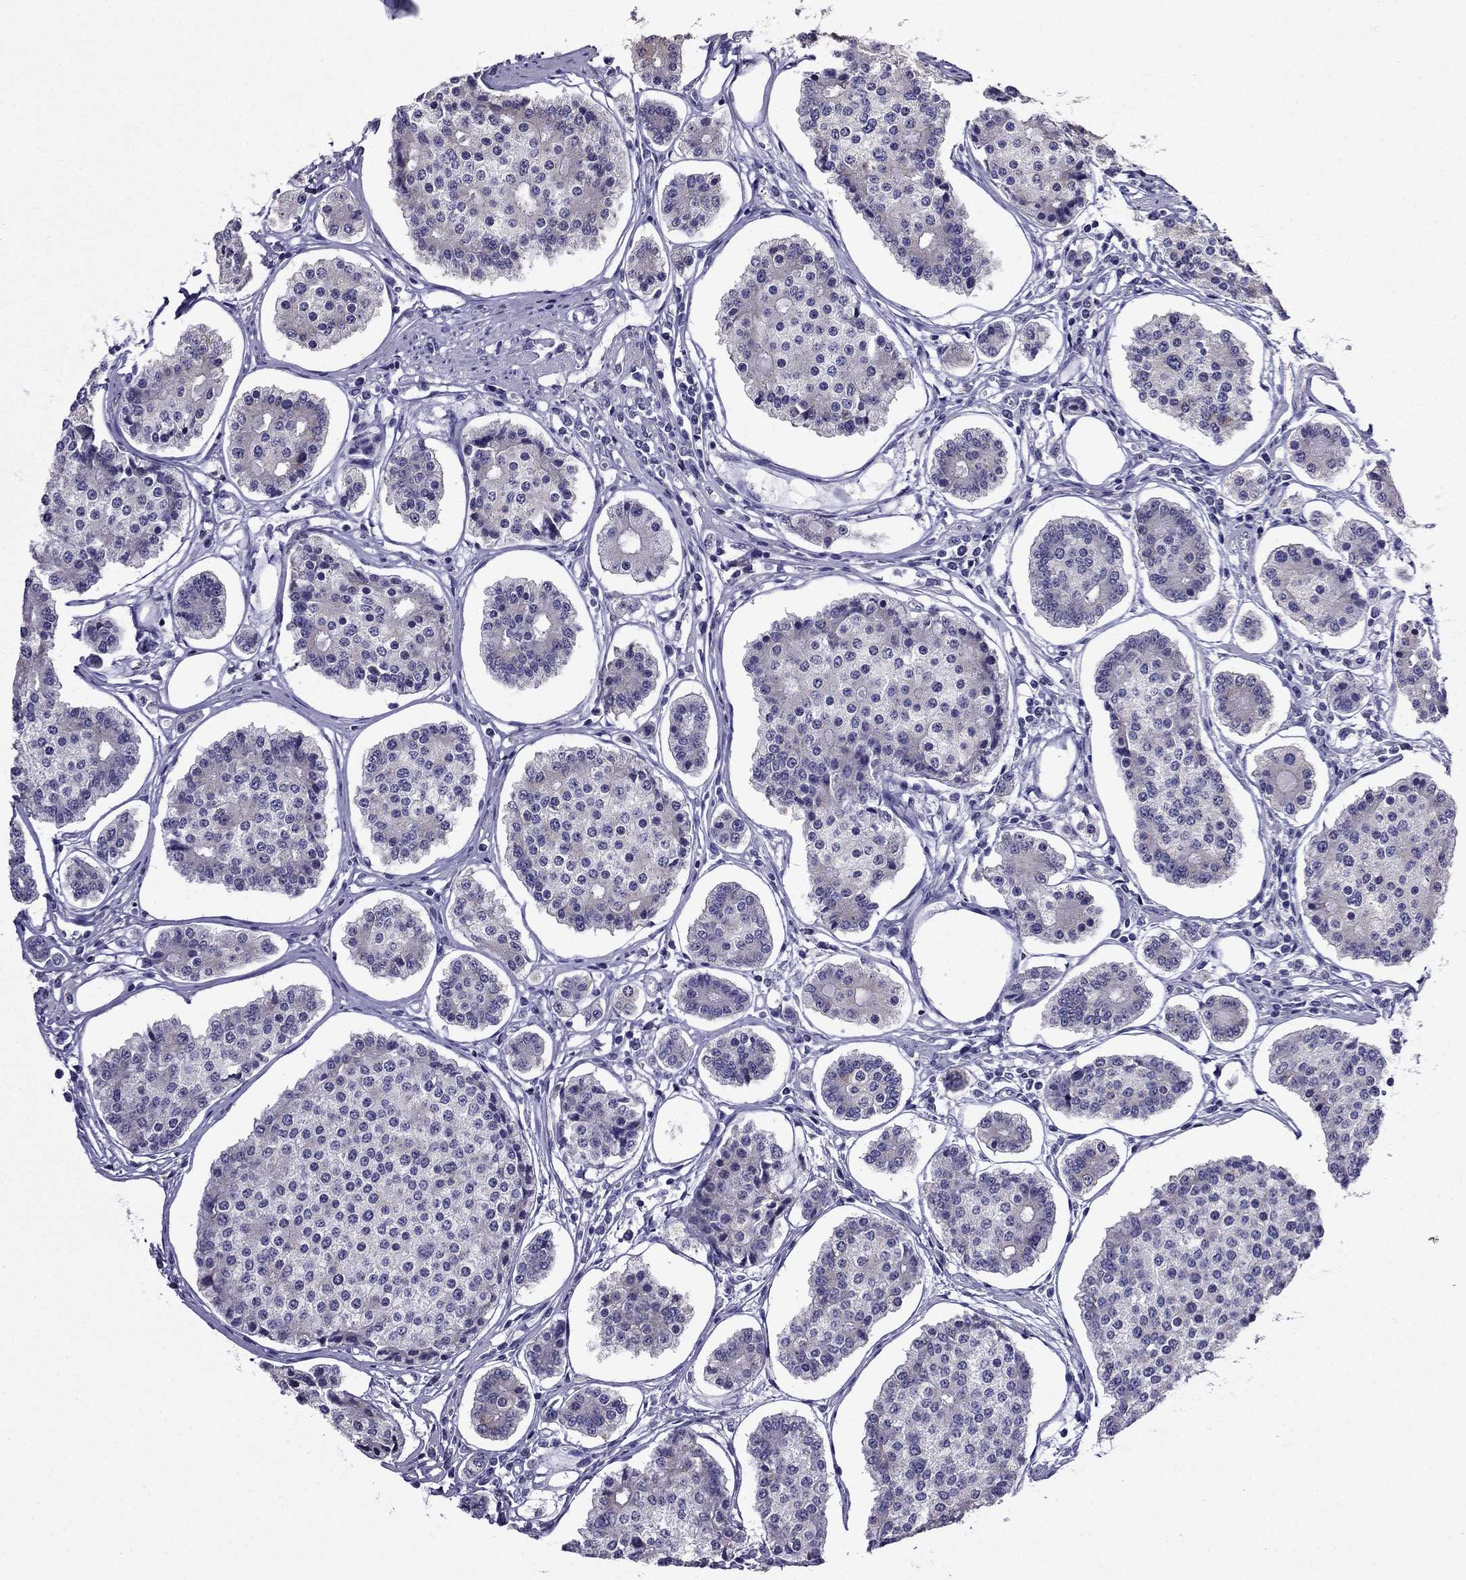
{"staining": {"intensity": "negative", "quantity": "none", "location": "none"}, "tissue": "carcinoid", "cell_type": "Tumor cells", "image_type": "cancer", "snomed": [{"axis": "morphology", "description": "Carcinoid, malignant, NOS"}, {"axis": "topography", "description": "Small intestine"}], "caption": "Image shows no protein staining in tumor cells of carcinoid tissue.", "gene": "SCNN1D", "patient": {"sex": "female", "age": 65}}